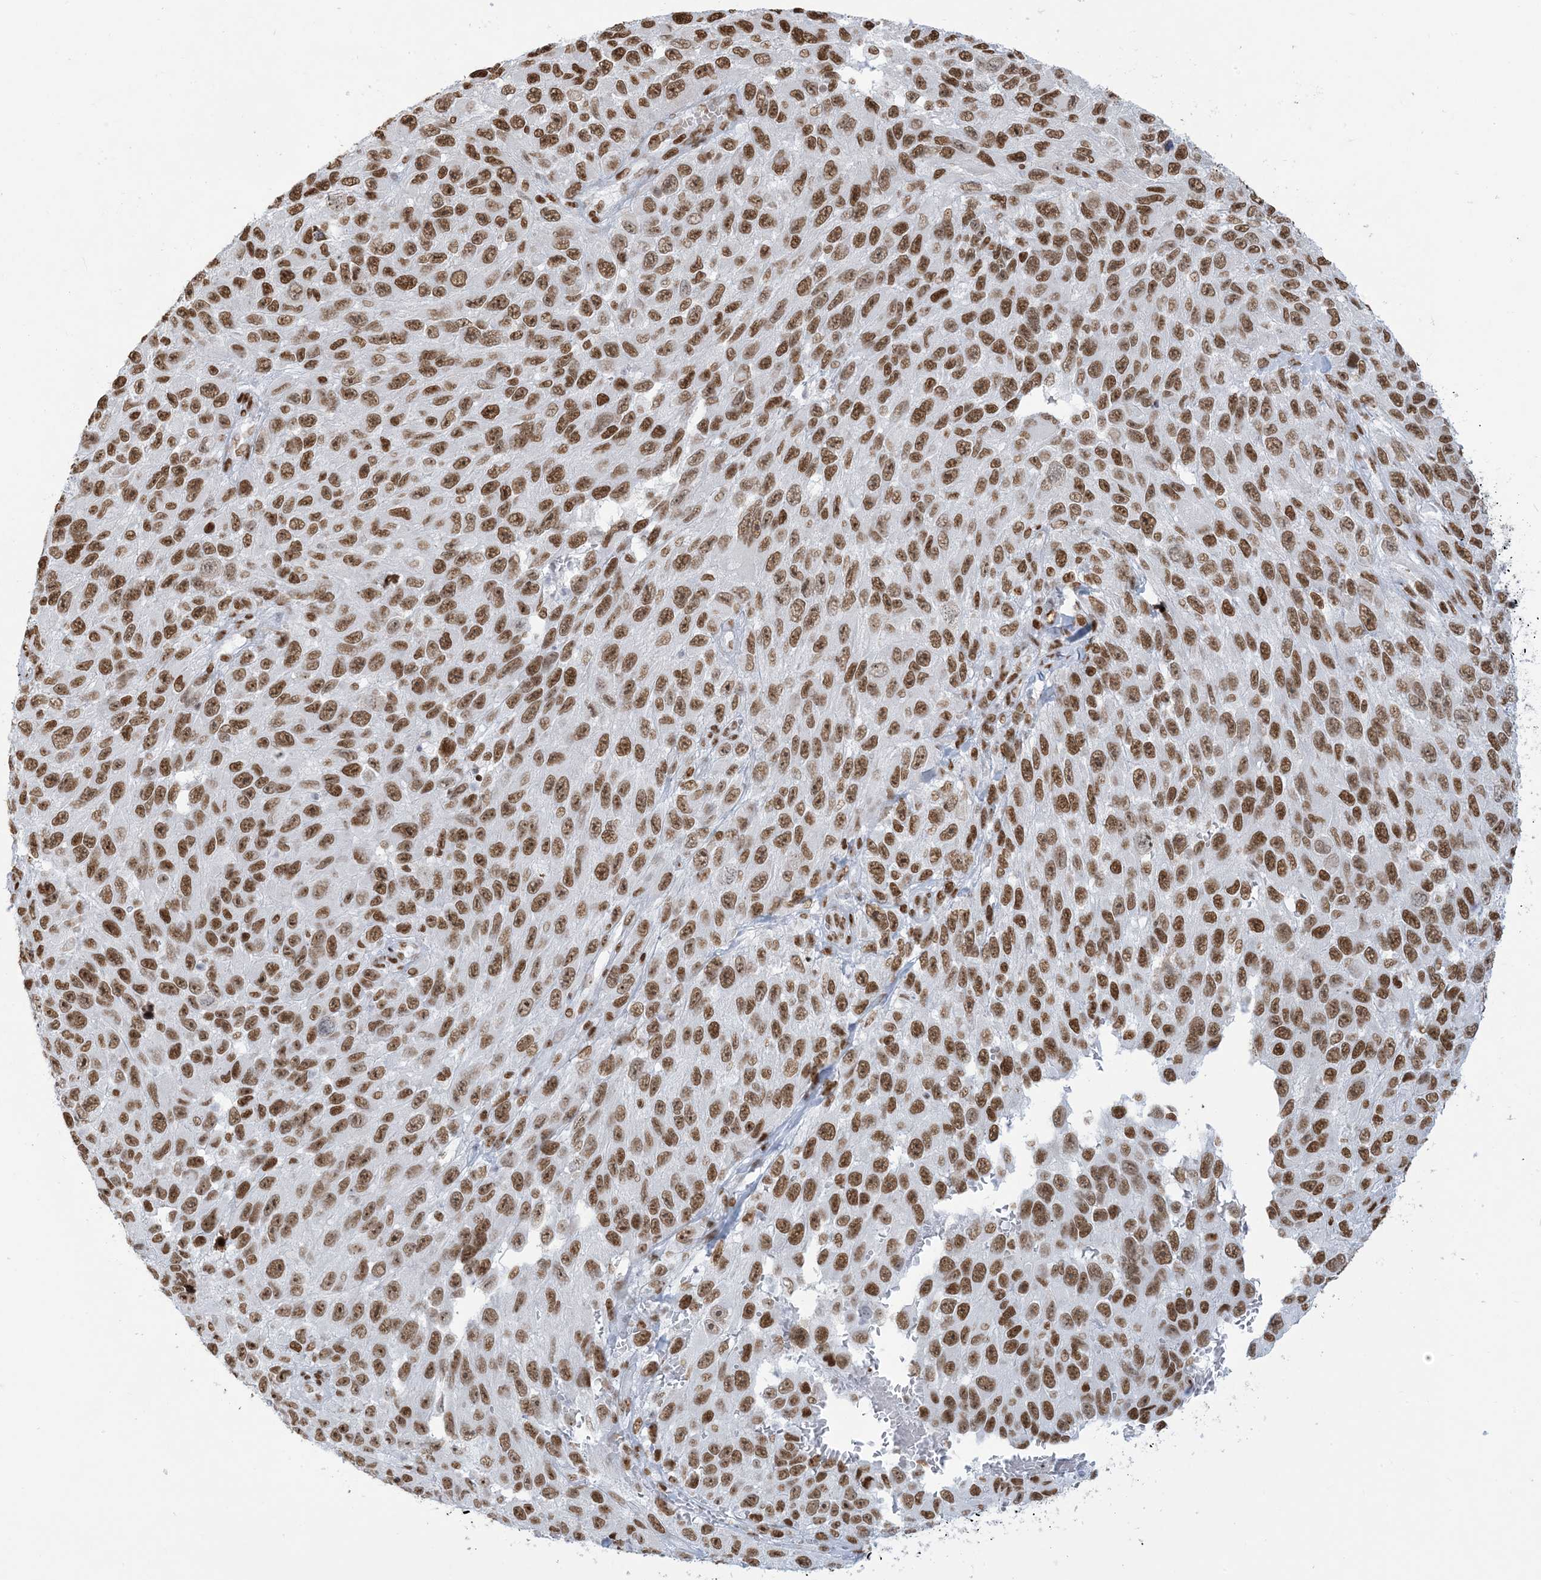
{"staining": {"intensity": "strong", "quantity": ">75%", "location": "nuclear"}, "tissue": "melanoma", "cell_type": "Tumor cells", "image_type": "cancer", "snomed": [{"axis": "morphology", "description": "Malignant melanoma, NOS"}, {"axis": "topography", "description": "Skin"}], "caption": "There is high levels of strong nuclear expression in tumor cells of malignant melanoma, as demonstrated by immunohistochemical staining (brown color).", "gene": "STAG1", "patient": {"sex": "female", "age": 96}}